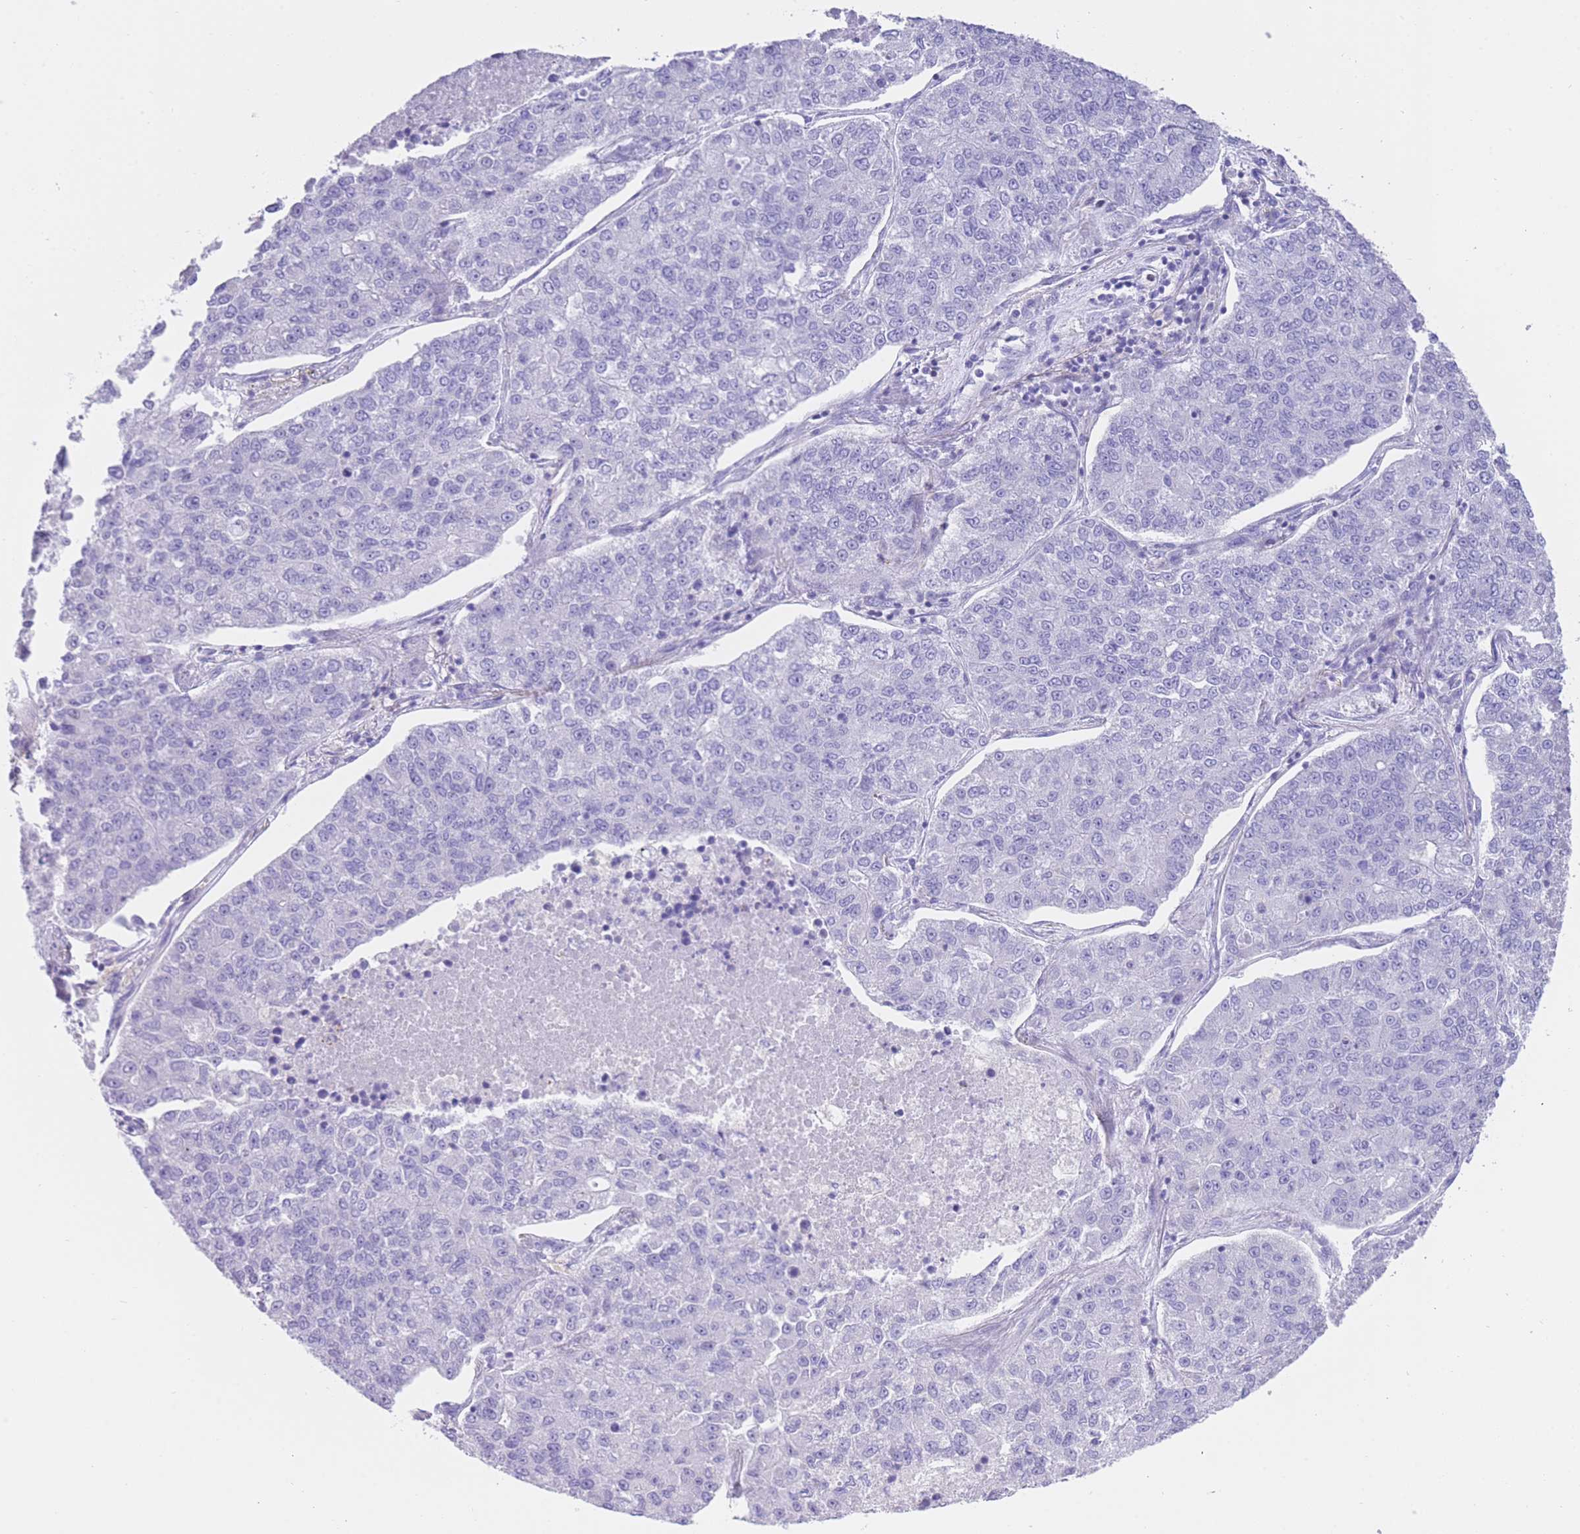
{"staining": {"intensity": "negative", "quantity": "none", "location": "none"}, "tissue": "lung cancer", "cell_type": "Tumor cells", "image_type": "cancer", "snomed": [{"axis": "morphology", "description": "Adenocarcinoma, NOS"}, {"axis": "topography", "description": "Lung"}], "caption": "Immunohistochemical staining of lung cancer (adenocarcinoma) reveals no significant positivity in tumor cells.", "gene": "LDB3", "patient": {"sex": "male", "age": 49}}